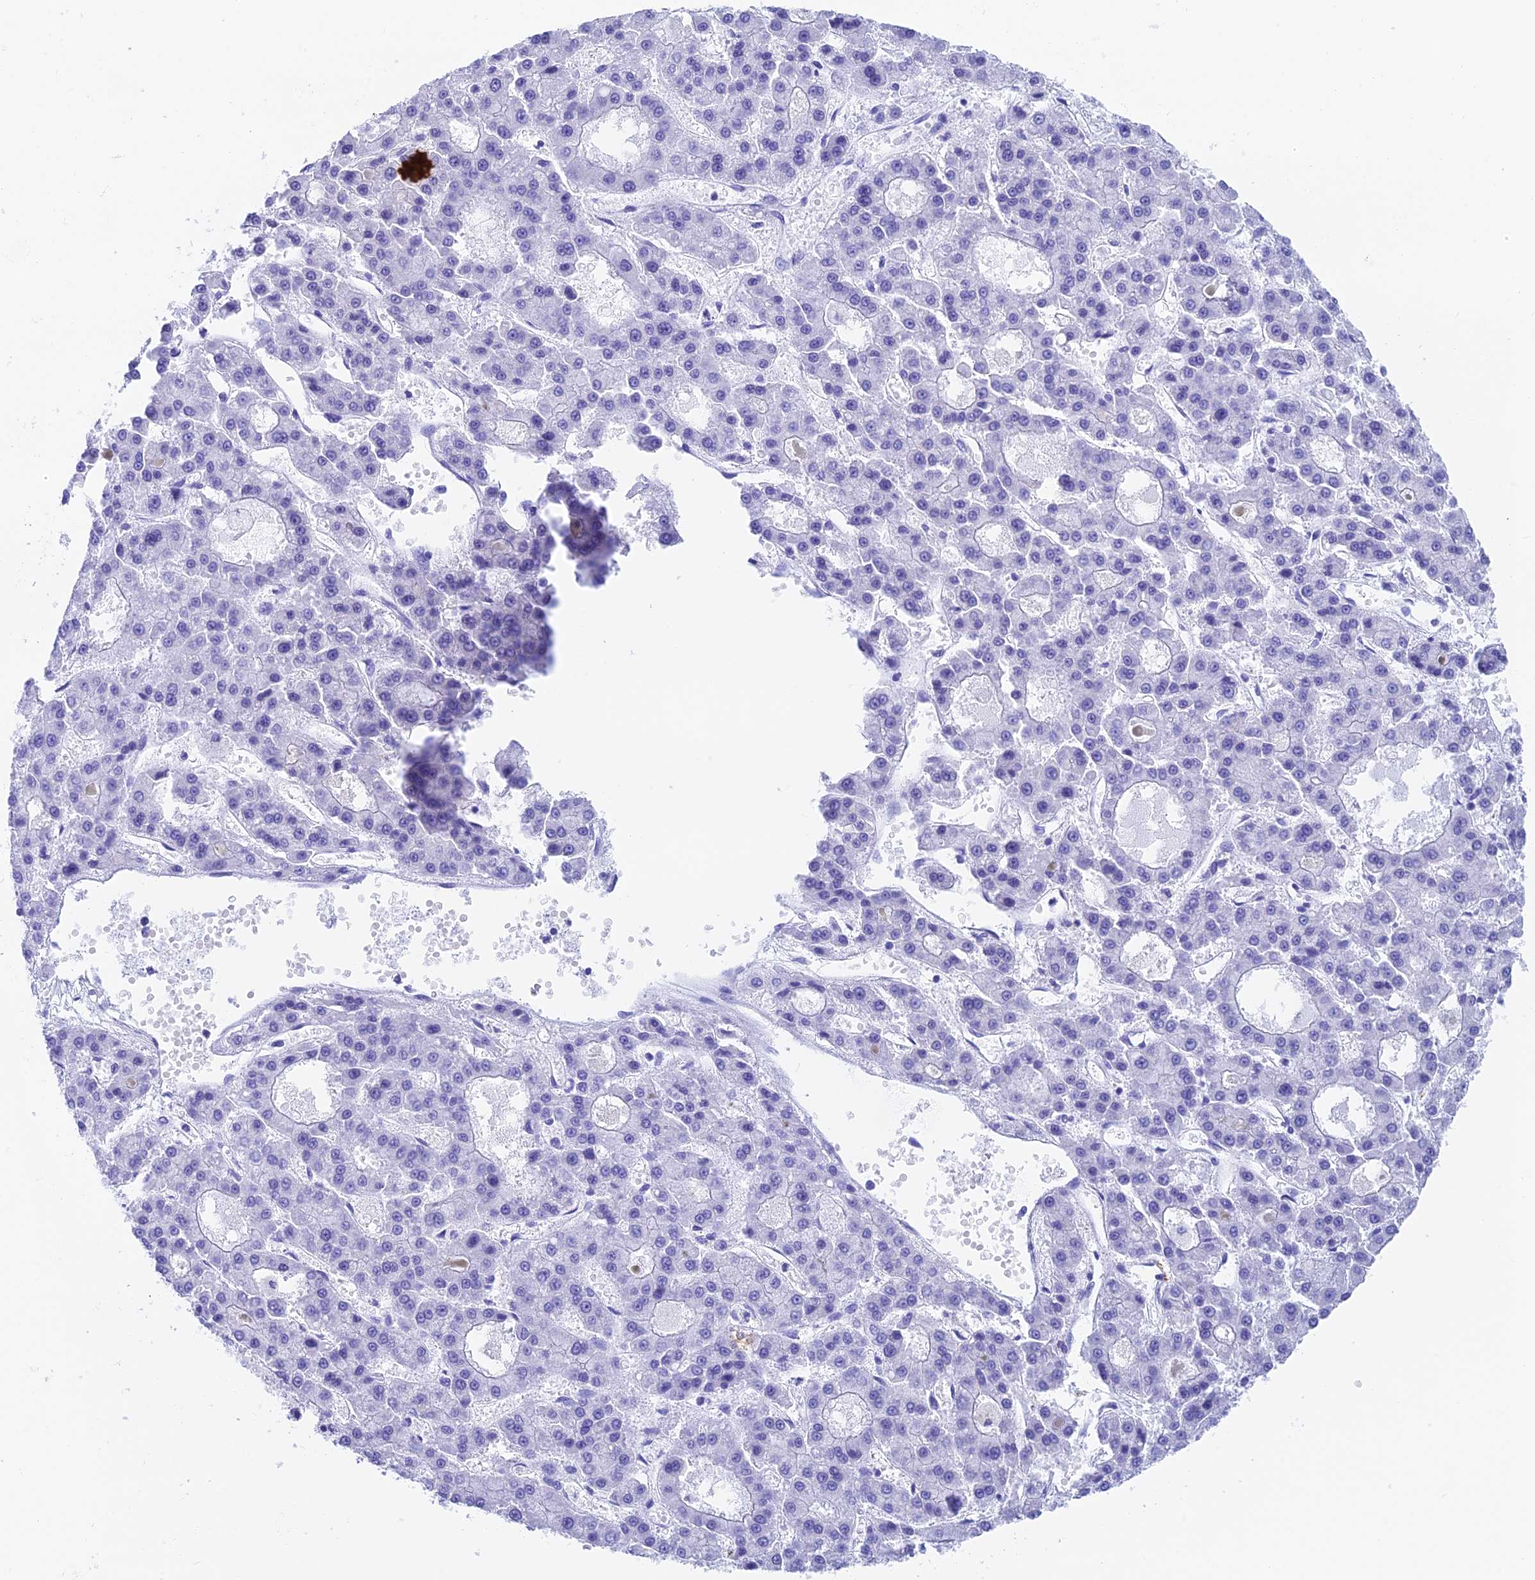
{"staining": {"intensity": "negative", "quantity": "none", "location": "none"}, "tissue": "liver cancer", "cell_type": "Tumor cells", "image_type": "cancer", "snomed": [{"axis": "morphology", "description": "Carcinoma, Hepatocellular, NOS"}, {"axis": "topography", "description": "Liver"}], "caption": "DAB immunohistochemical staining of human liver cancer (hepatocellular carcinoma) demonstrates no significant staining in tumor cells. (DAB immunohistochemistry with hematoxylin counter stain).", "gene": "ADAMTS13", "patient": {"sex": "male", "age": 70}}